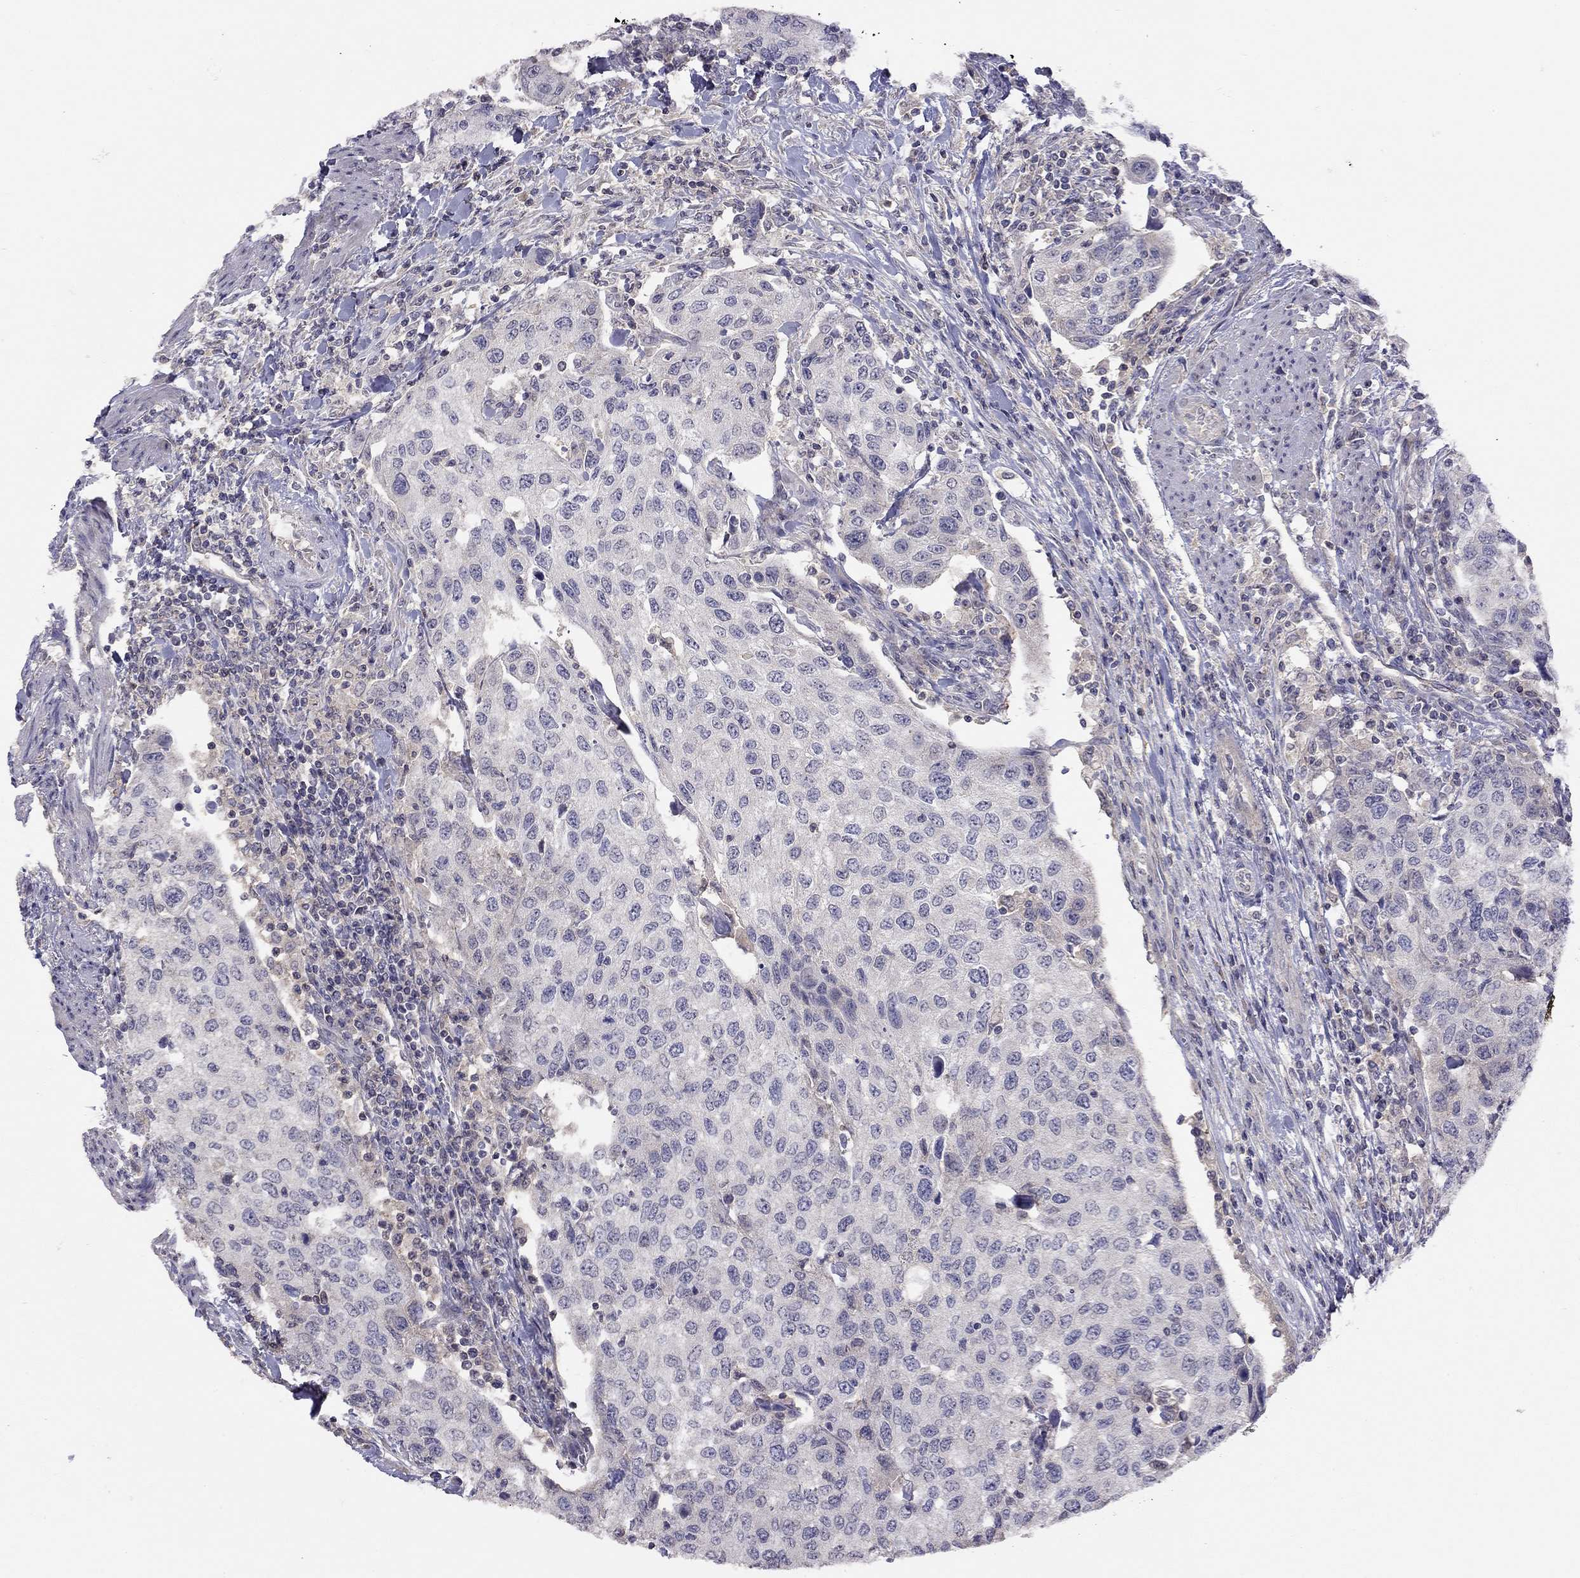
{"staining": {"intensity": "negative", "quantity": "none", "location": "none"}, "tissue": "urothelial cancer", "cell_type": "Tumor cells", "image_type": "cancer", "snomed": [{"axis": "morphology", "description": "Urothelial carcinoma, High grade"}, {"axis": "topography", "description": "Urinary bladder"}], "caption": "The image displays no staining of tumor cells in high-grade urothelial carcinoma.", "gene": "RTP5", "patient": {"sex": "female", "age": 78}}